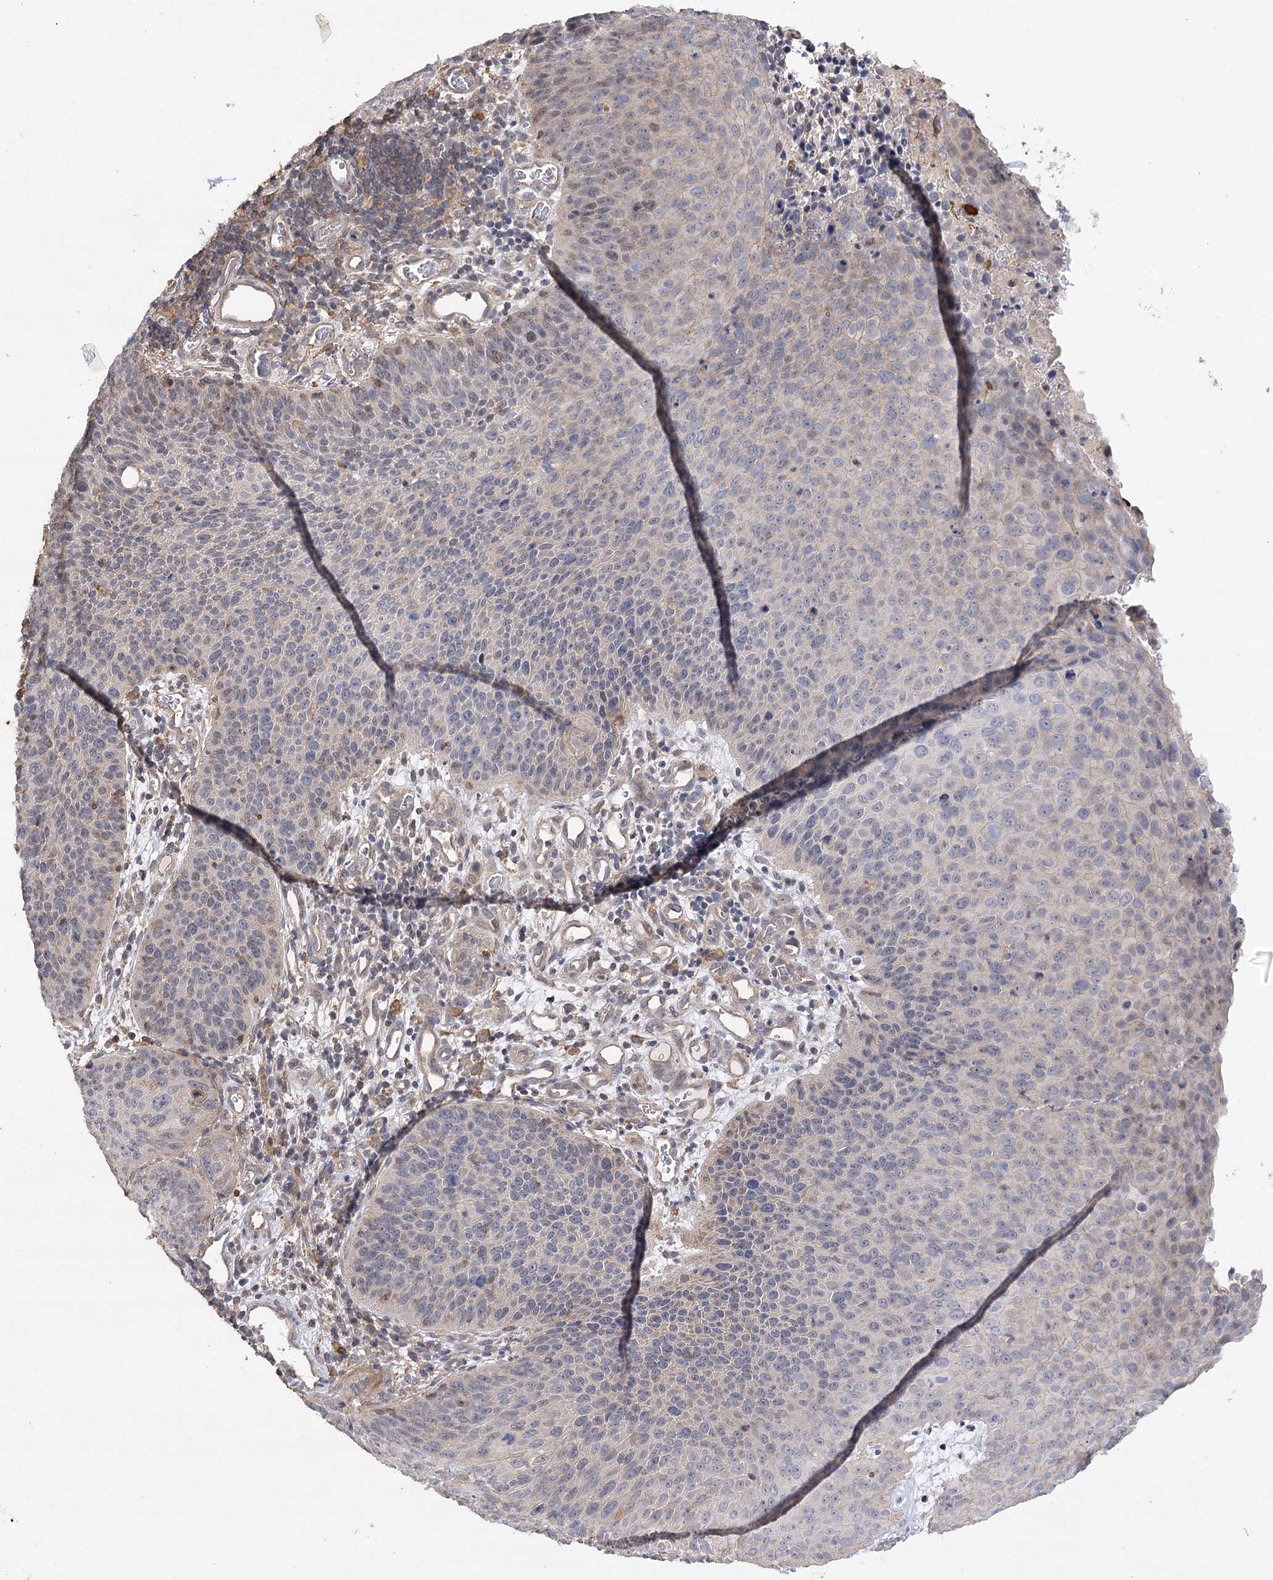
{"staining": {"intensity": "negative", "quantity": "none", "location": "none"}, "tissue": "cervical cancer", "cell_type": "Tumor cells", "image_type": "cancer", "snomed": [{"axis": "morphology", "description": "Squamous cell carcinoma, NOS"}, {"axis": "topography", "description": "Cervix"}], "caption": "A high-resolution image shows immunohistochemistry staining of cervical cancer, which displays no significant staining in tumor cells.", "gene": "OBSL1", "patient": {"sex": "female", "age": 55}}